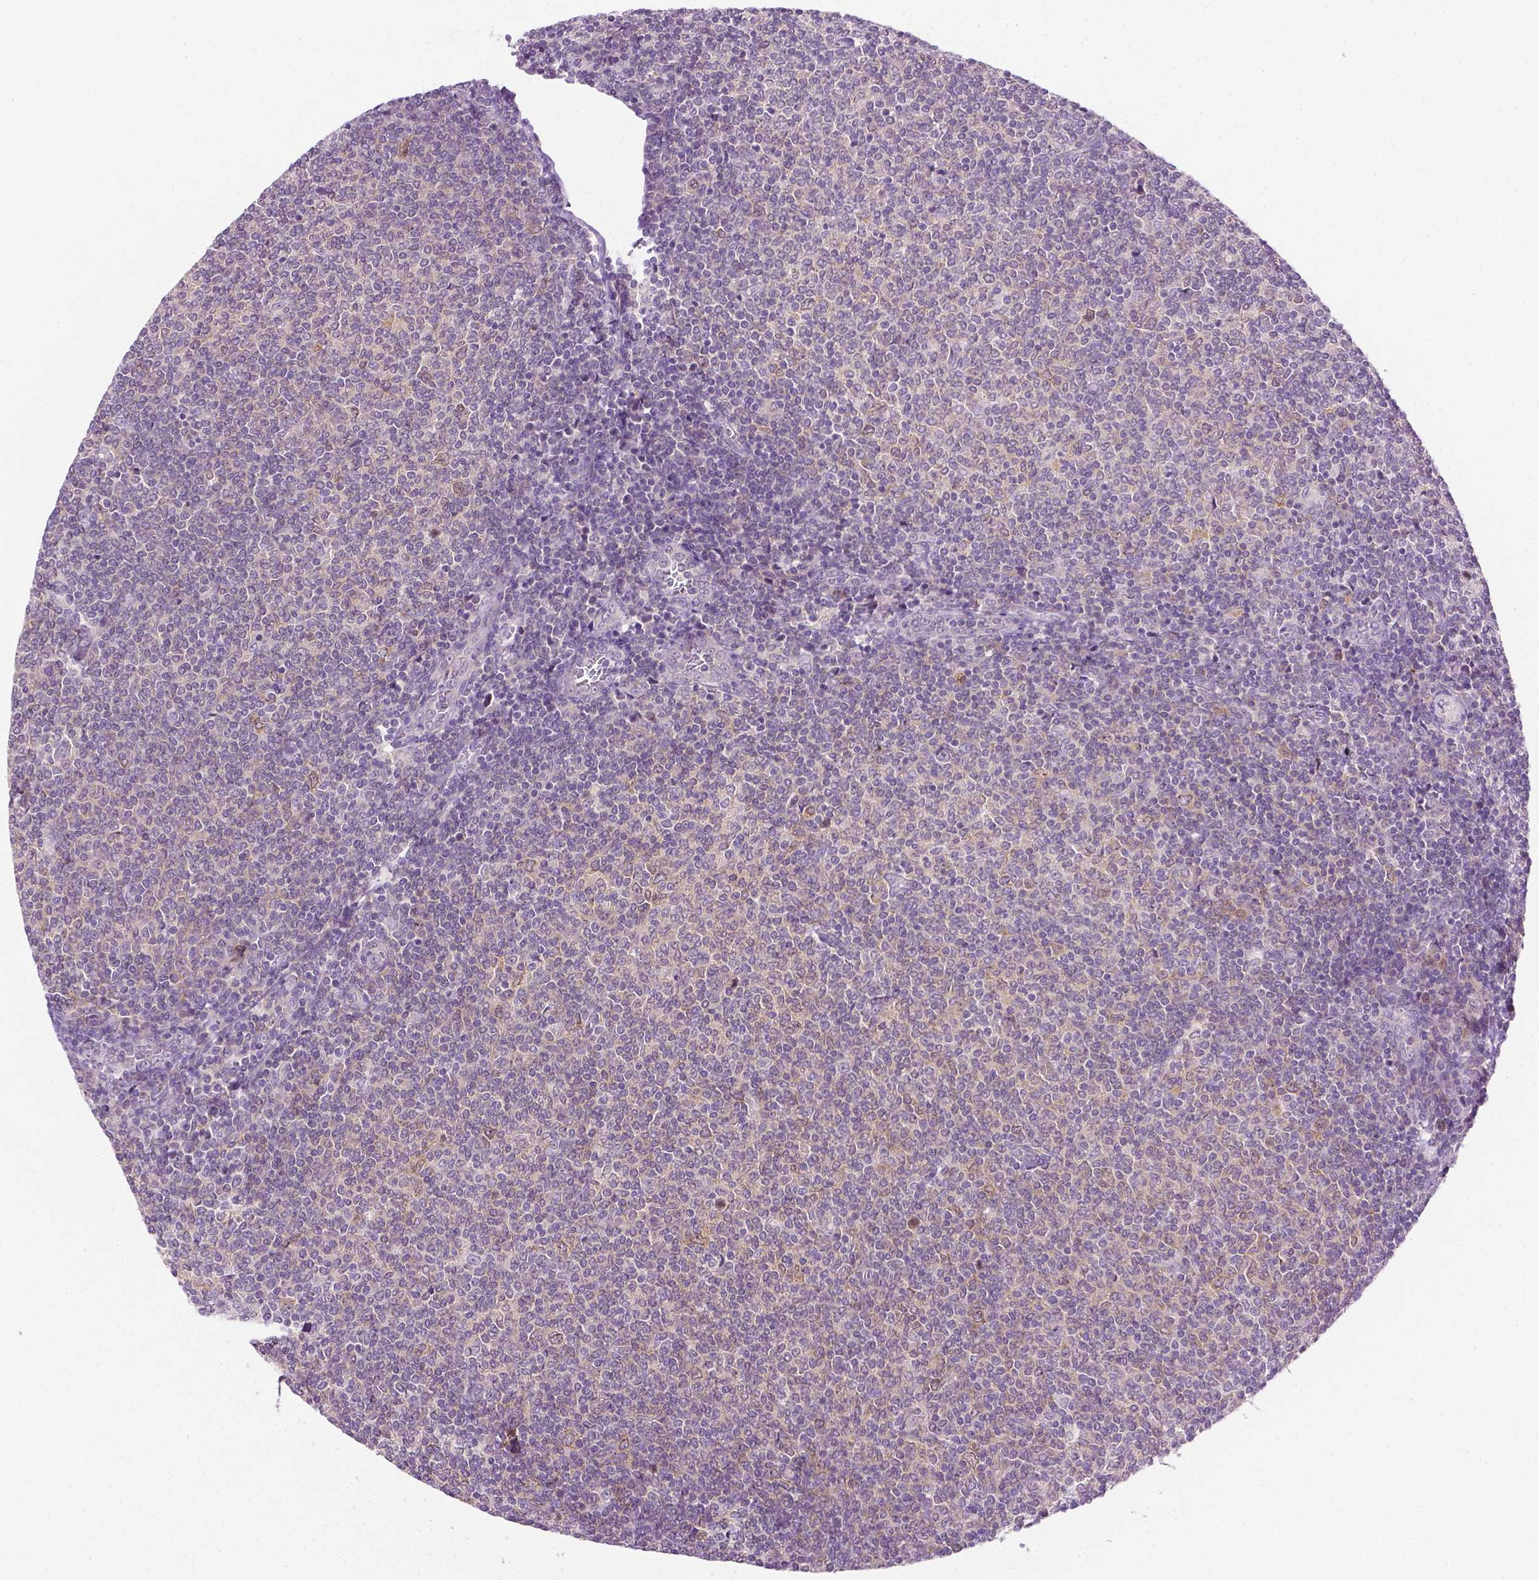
{"staining": {"intensity": "negative", "quantity": "none", "location": "none"}, "tissue": "lymphoma", "cell_type": "Tumor cells", "image_type": "cancer", "snomed": [{"axis": "morphology", "description": "Malignant lymphoma, non-Hodgkin's type, Low grade"}, {"axis": "topography", "description": "Lymph node"}], "caption": "Protein analysis of low-grade malignant lymphoma, non-Hodgkin's type exhibits no significant positivity in tumor cells.", "gene": "DENND4A", "patient": {"sex": "male", "age": 52}}